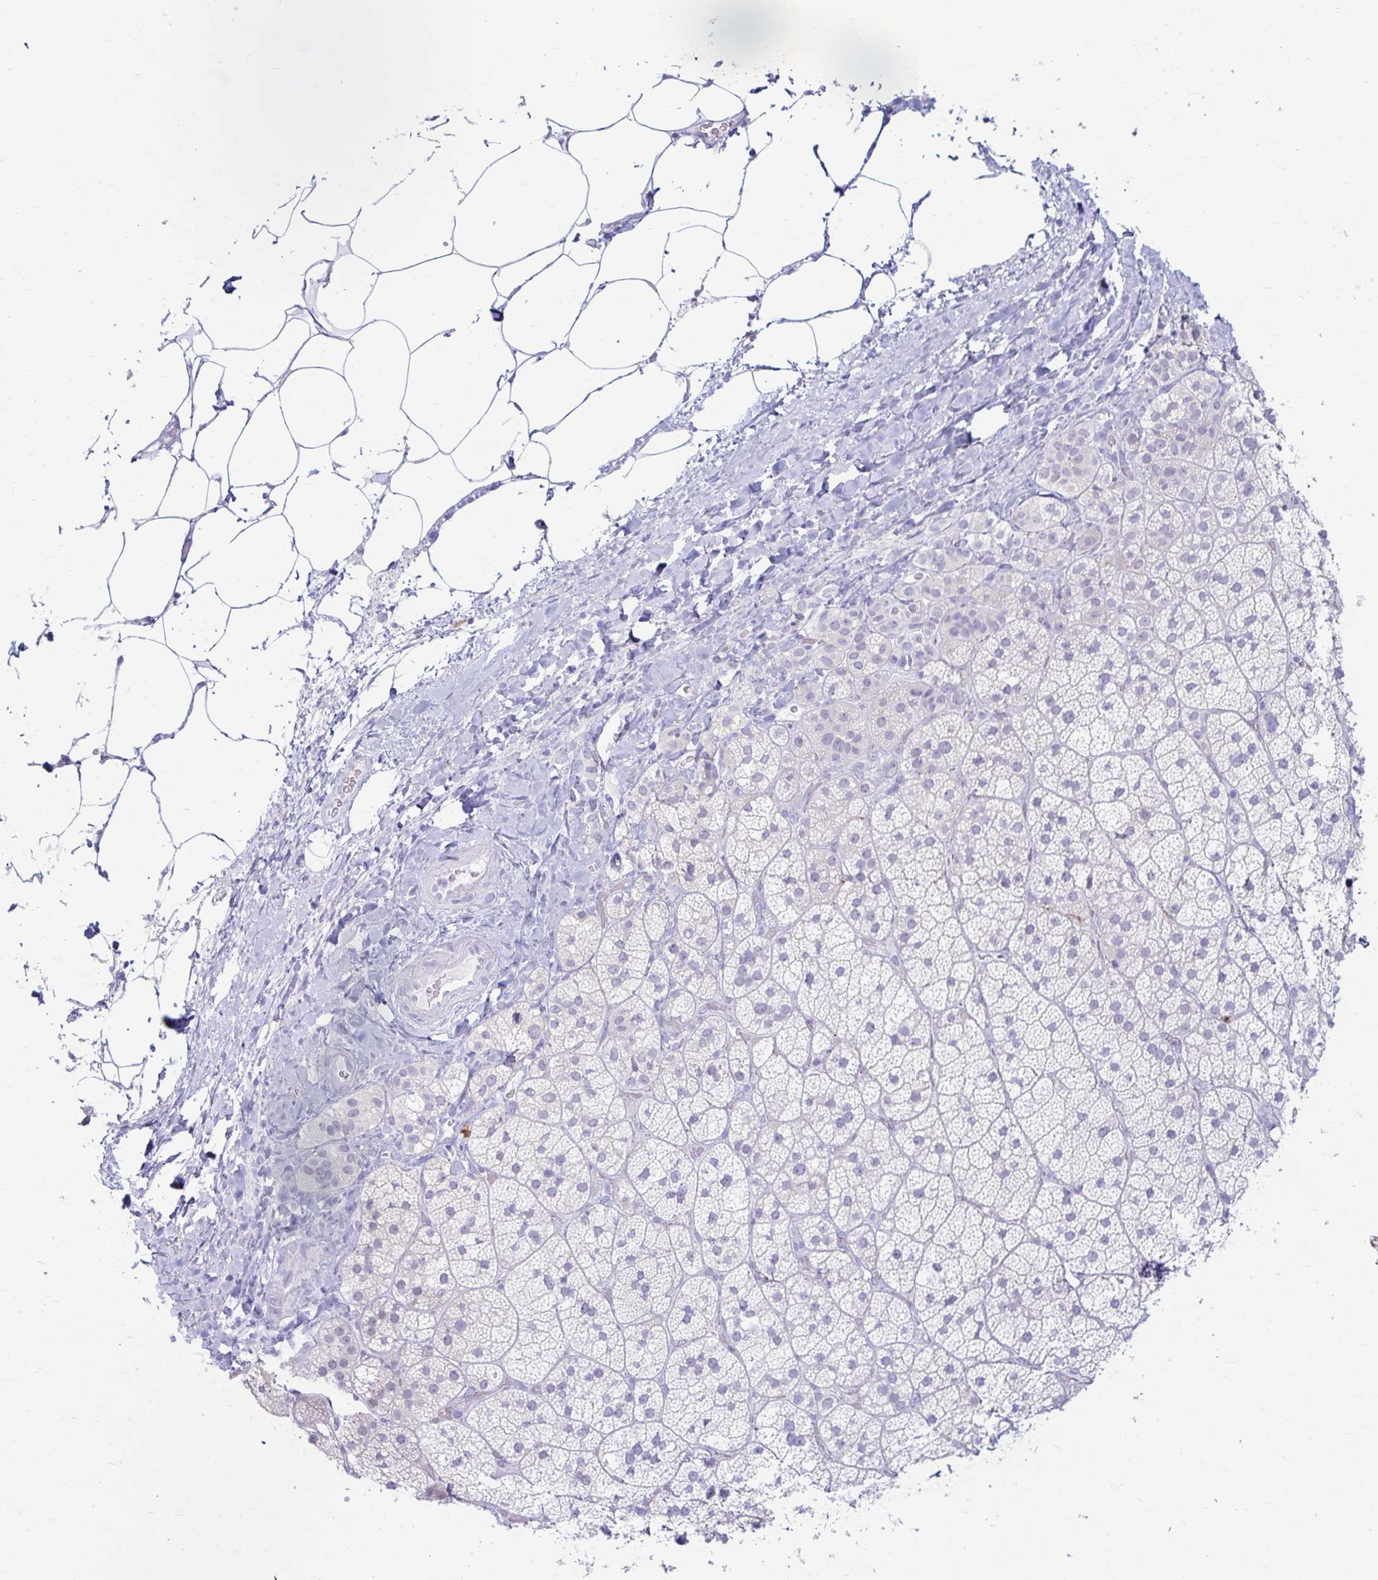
{"staining": {"intensity": "negative", "quantity": "none", "location": "none"}, "tissue": "adrenal gland", "cell_type": "Glandular cells", "image_type": "normal", "snomed": [{"axis": "morphology", "description": "Normal tissue, NOS"}, {"axis": "topography", "description": "Adrenal gland"}], "caption": "IHC image of normal human adrenal gland stained for a protein (brown), which shows no expression in glandular cells.", "gene": "ERICH6", "patient": {"sex": "male", "age": 57}}